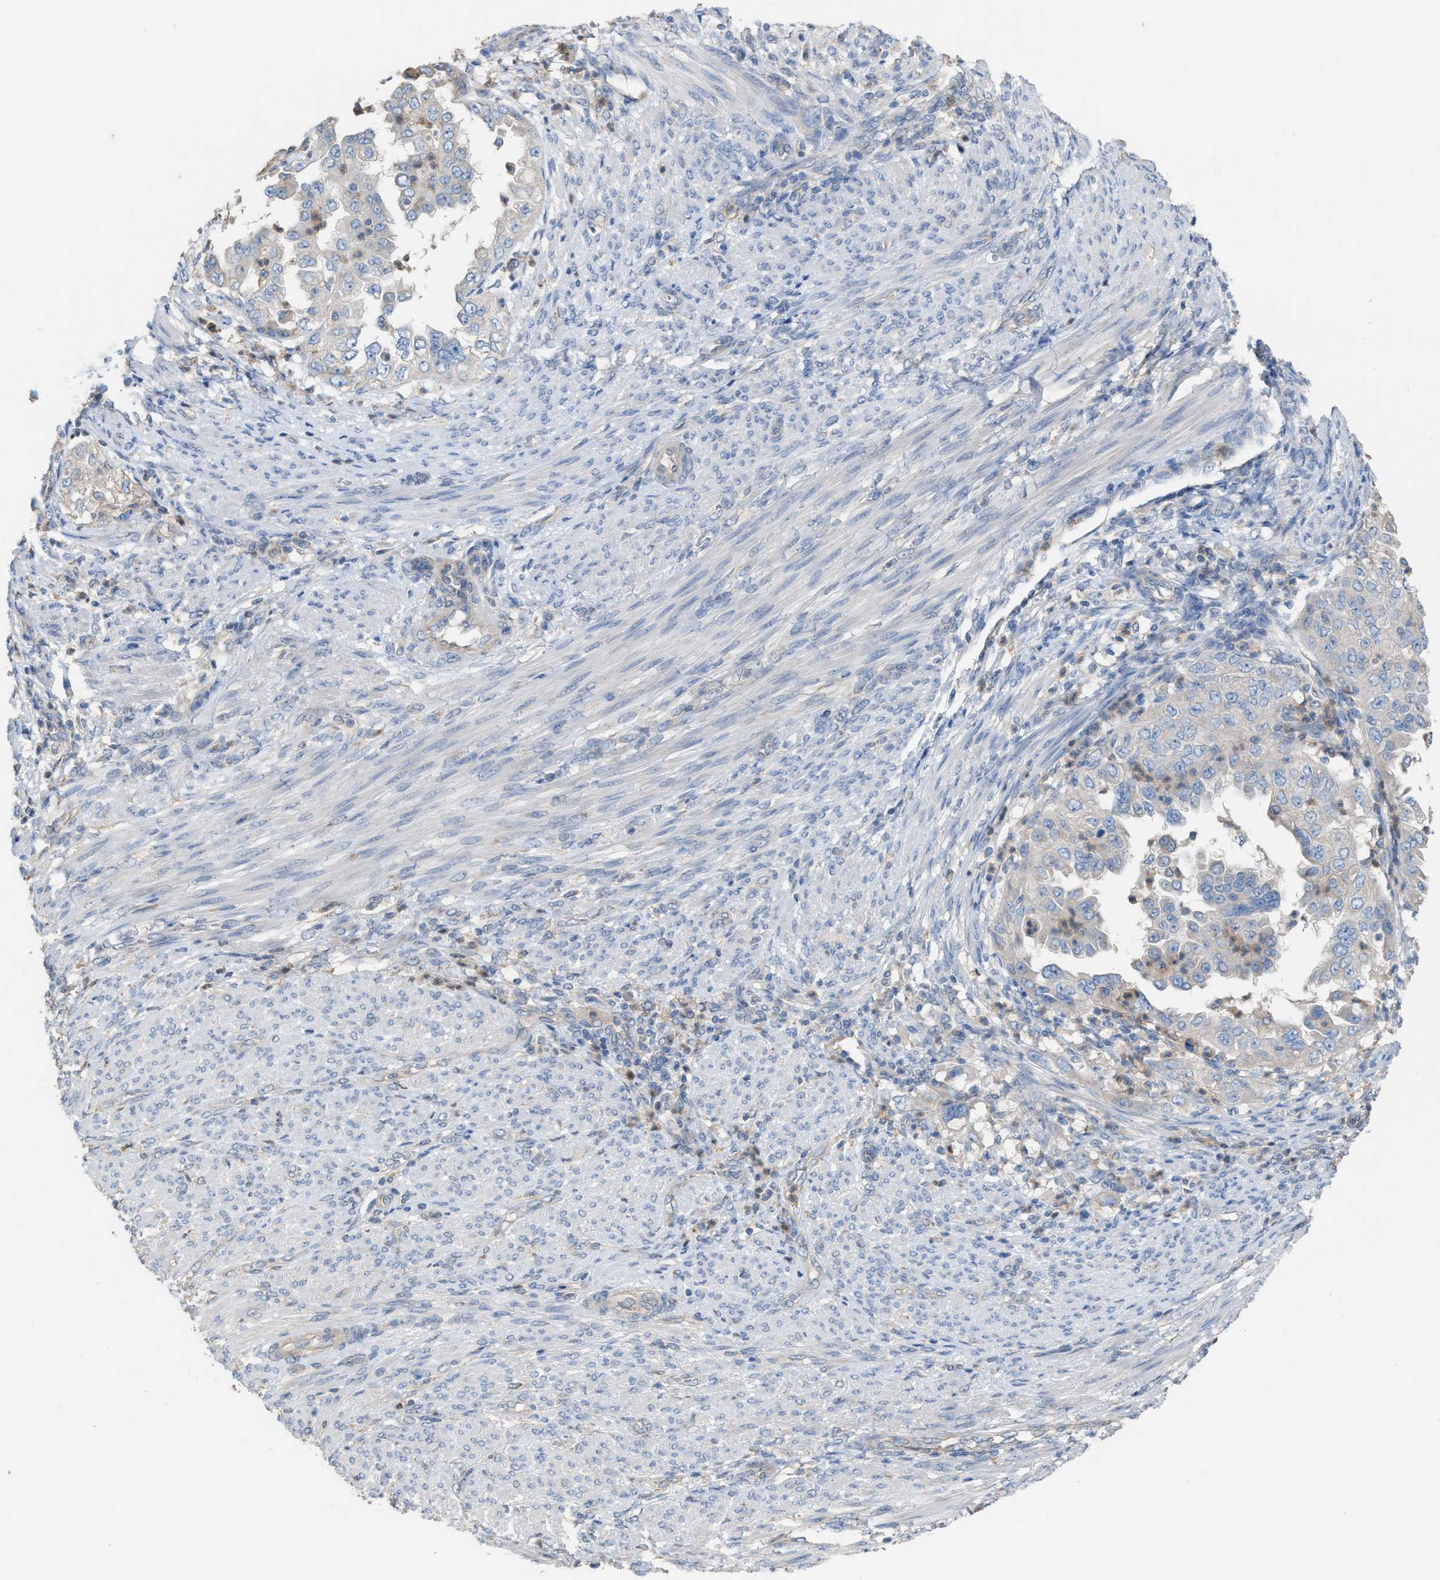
{"staining": {"intensity": "negative", "quantity": "none", "location": "none"}, "tissue": "endometrial cancer", "cell_type": "Tumor cells", "image_type": "cancer", "snomed": [{"axis": "morphology", "description": "Adenocarcinoma, NOS"}, {"axis": "topography", "description": "Endometrium"}], "caption": "This is an immunohistochemistry micrograph of human endometrial cancer. There is no expression in tumor cells.", "gene": "NQO2", "patient": {"sex": "female", "age": 85}}